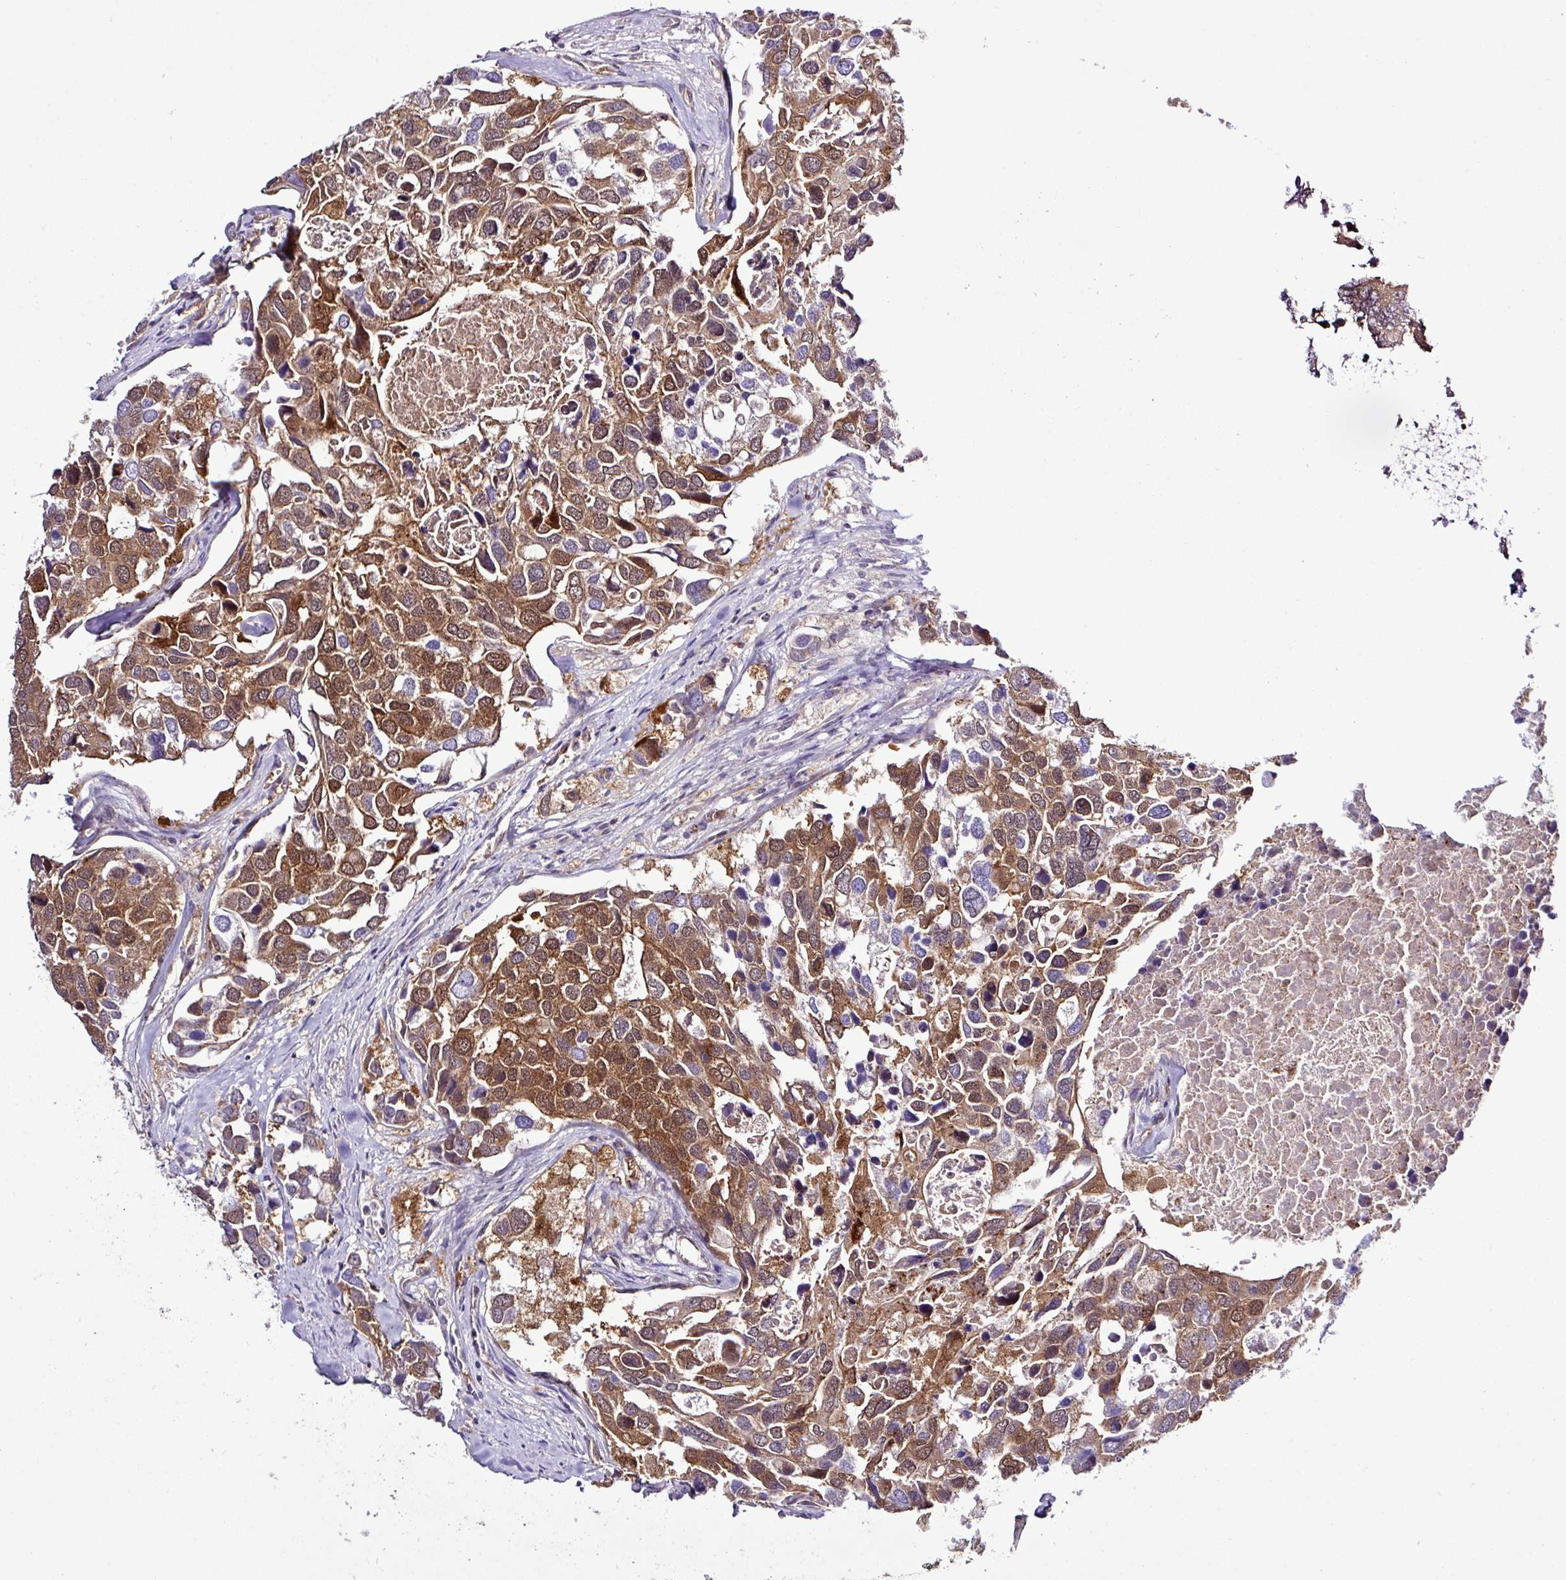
{"staining": {"intensity": "moderate", "quantity": ">75%", "location": "cytoplasmic/membranous,nuclear"}, "tissue": "breast cancer", "cell_type": "Tumor cells", "image_type": "cancer", "snomed": [{"axis": "morphology", "description": "Duct carcinoma"}, {"axis": "topography", "description": "Breast"}], "caption": "High-magnification brightfield microscopy of intraductal carcinoma (breast) stained with DAB (3,3'-diaminobenzidine) (brown) and counterstained with hematoxylin (blue). tumor cells exhibit moderate cytoplasmic/membranous and nuclear staining is identified in about>75% of cells.", "gene": "CARHSP1", "patient": {"sex": "female", "age": 83}}